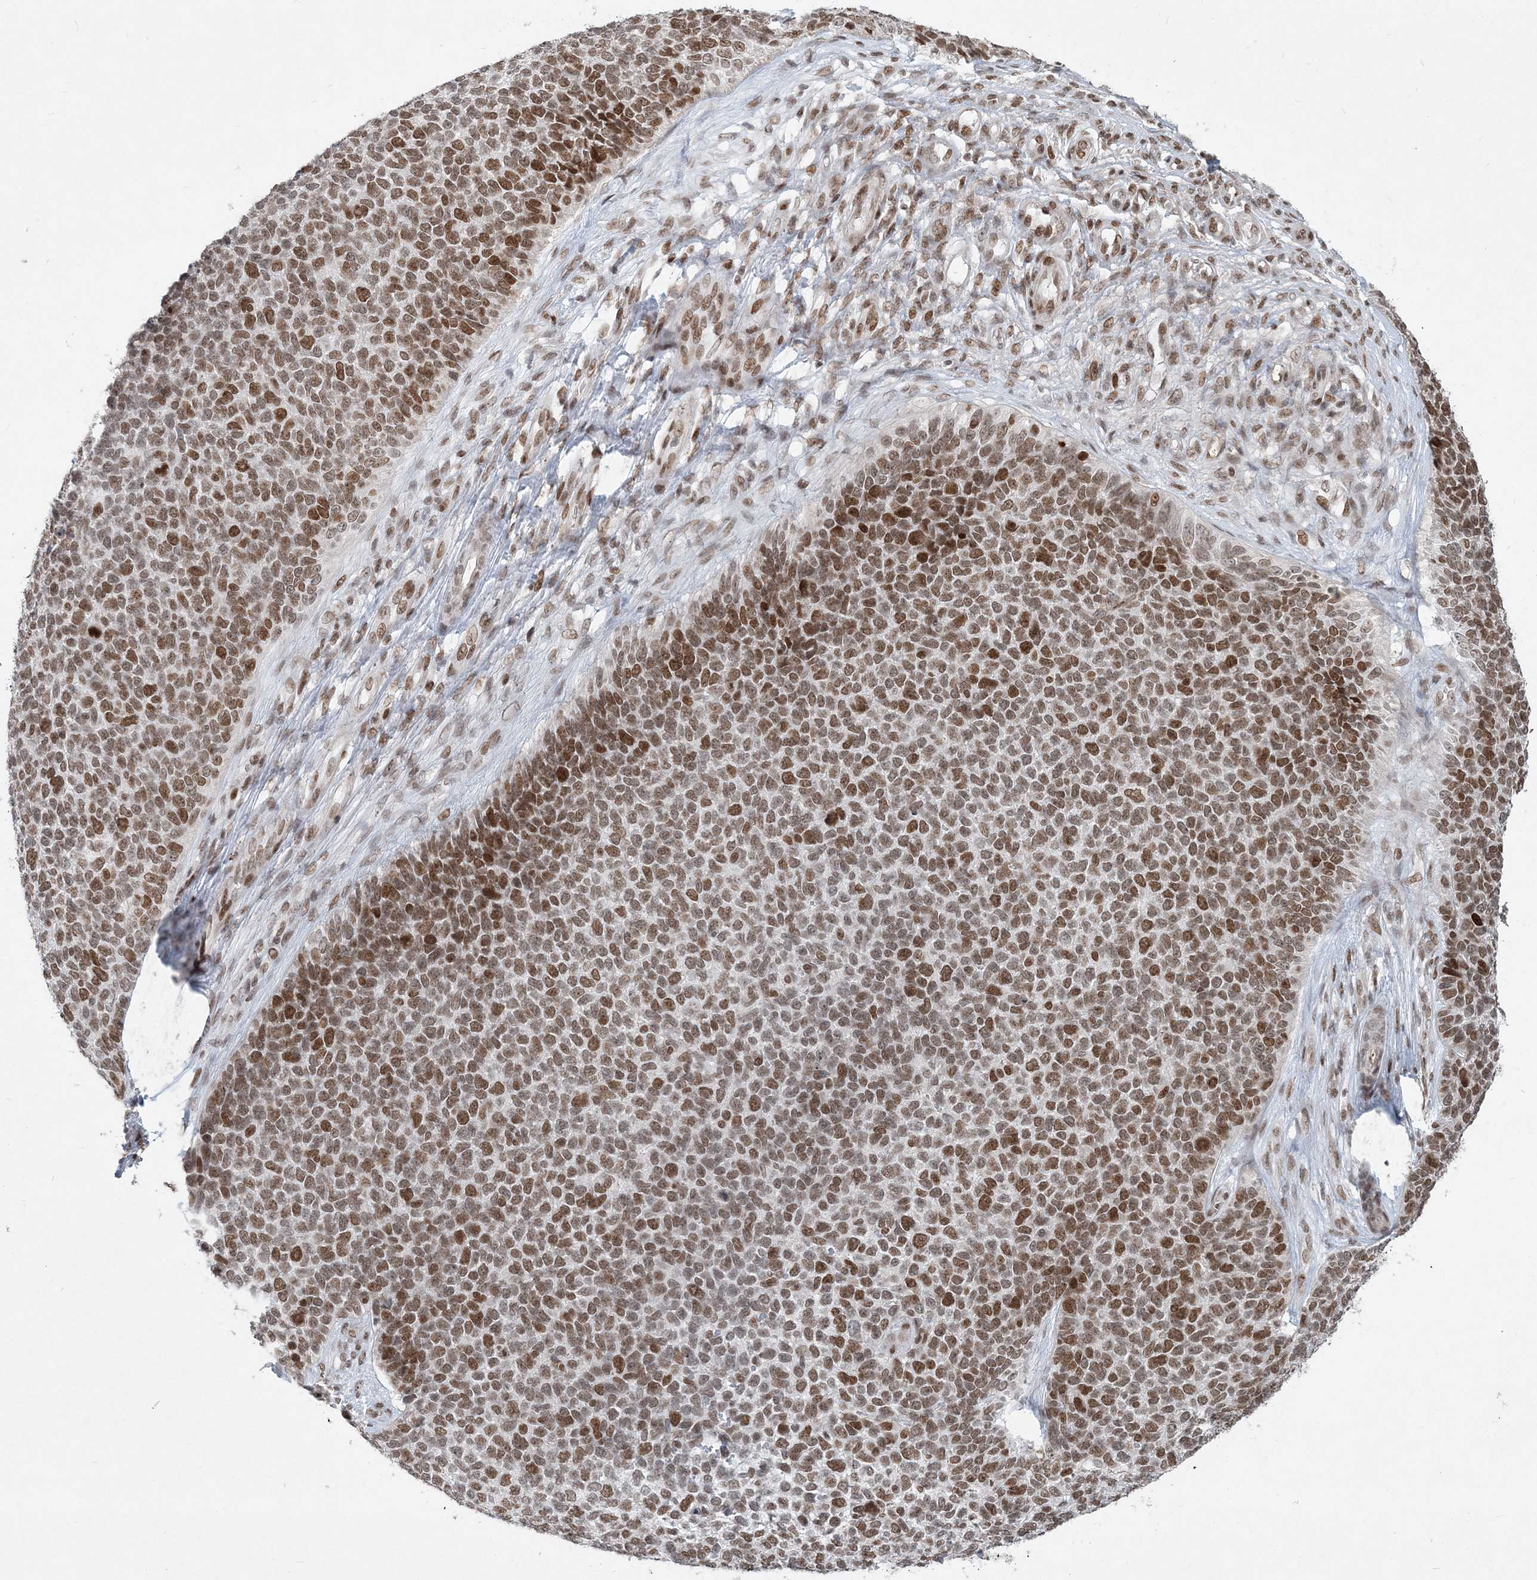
{"staining": {"intensity": "strong", "quantity": ">75%", "location": "nuclear"}, "tissue": "skin cancer", "cell_type": "Tumor cells", "image_type": "cancer", "snomed": [{"axis": "morphology", "description": "Basal cell carcinoma"}, {"axis": "topography", "description": "Skin"}], "caption": "Protein expression analysis of skin basal cell carcinoma displays strong nuclear staining in about >75% of tumor cells. The protein of interest is stained brown, and the nuclei are stained in blue (DAB IHC with brightfield microscopy, high magnification).", "gene": "BAZ1B", "patient": {"sex": "female", "age": 84}}